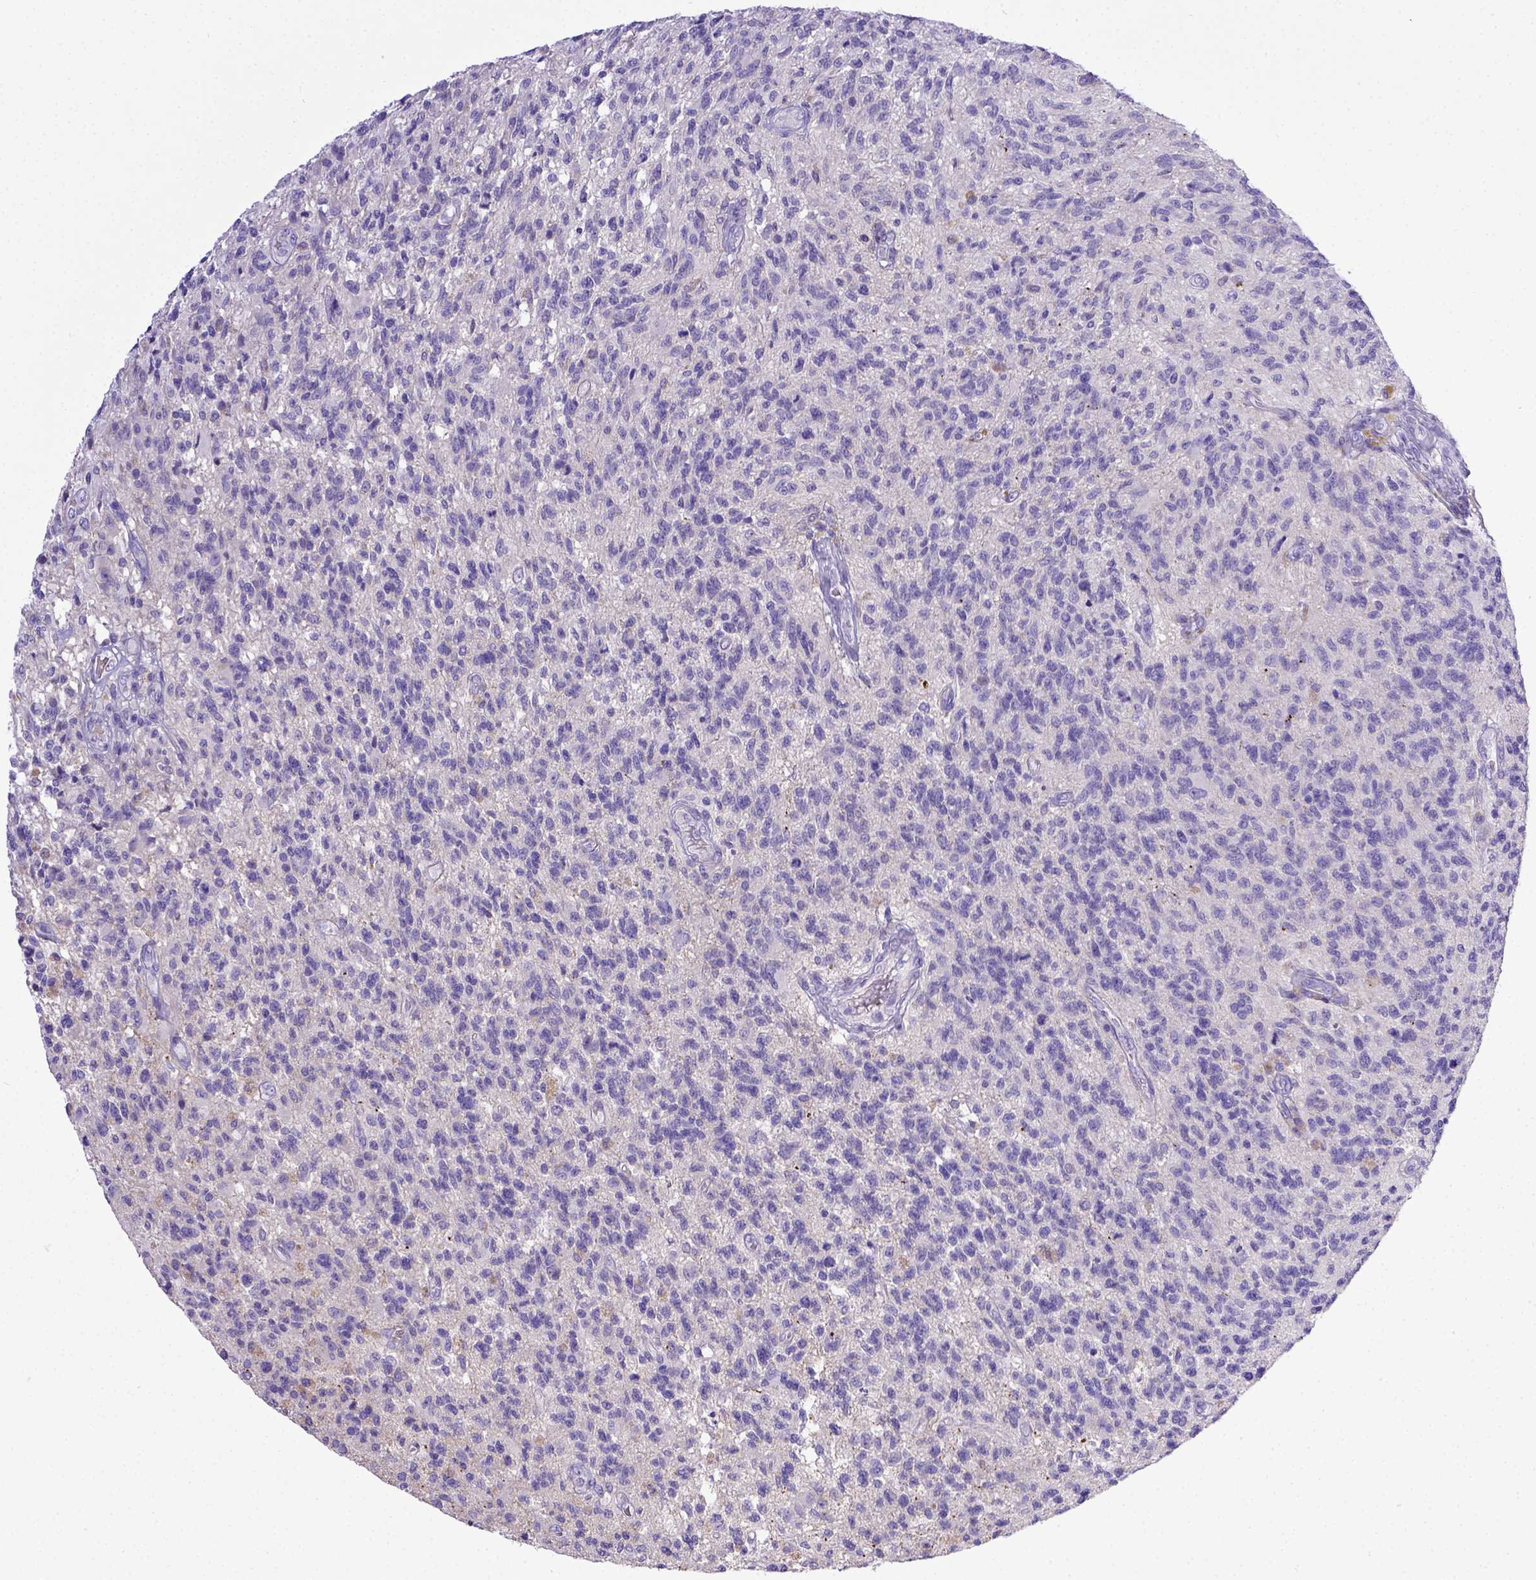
{"staining": {"intensity": "negative", "quantity": "none", "location": "none"}, "tissue": "glioma", "cell_type": "Tumor cells", "image_type": "cancer", "snomed": [{"axis": "morphology", "description": "Glioma, malignant, High grade"}, {"axis": "topography", "description": "Brain"}], "caption": "Immunohistochemical staining of glioma demonstrates no significant staining in tumor cells.", "gene": "BTN1A1", "patient": {"sex": "male", "age": 56}}